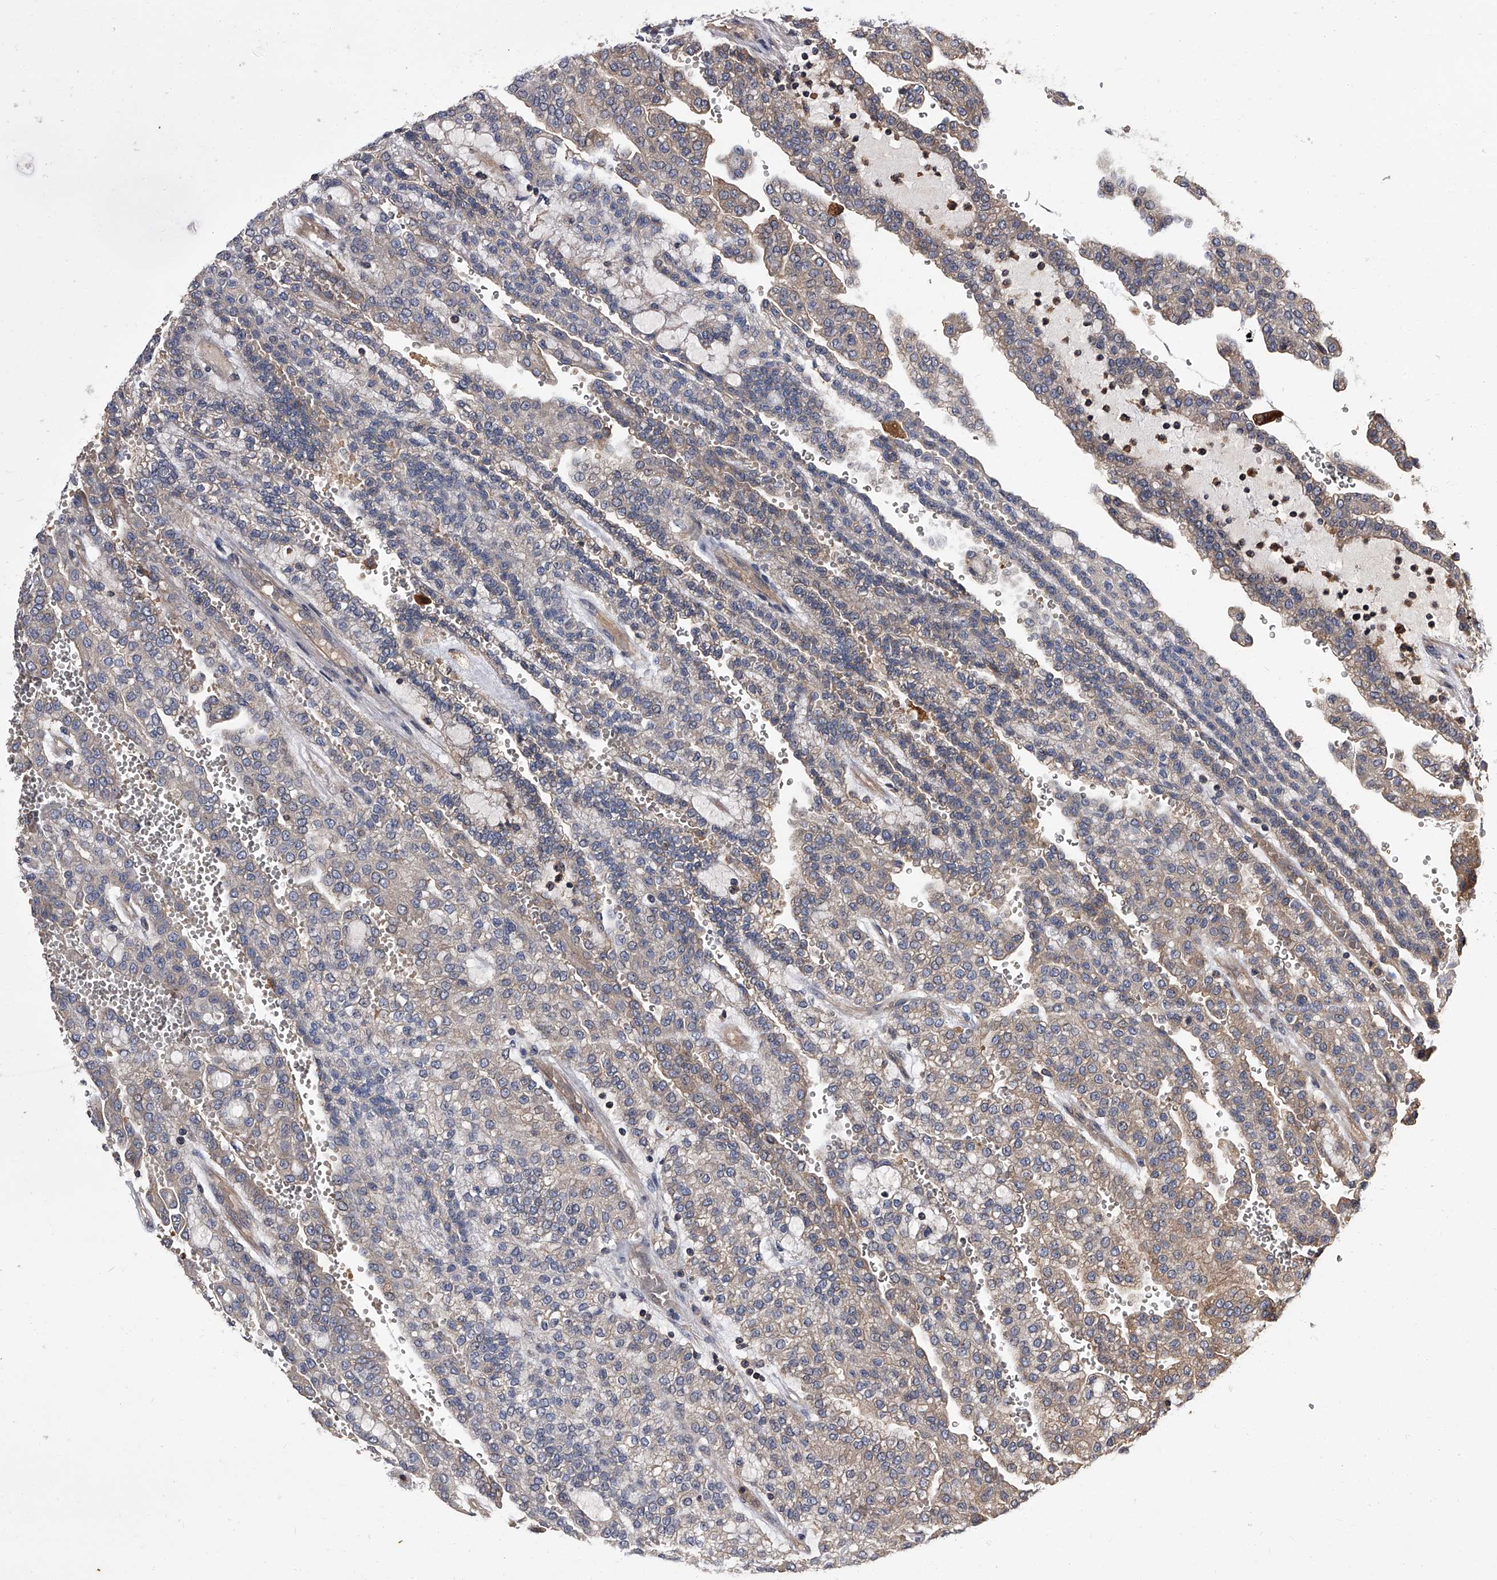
{"staining": {"intensity": "weak", "quantity": "<25%", "location": "cytoplasmic/membranous"}, "tissue": "renal cancer", "cell_type": "Tumor cells", "image_type": "cancer", "snomed": [{"axis": "morphology", "description": "Adenocarcinoma, NOS"}, {"axis": "topography", "description": "Kidney"}], "caption": "Immunohistochemistry image of adenocarcinoma (renal) stained for a protein (brown), which reveals no expression in tumor cells. (DAB (3,3'-diaminobenzidine) immunohistochemistry visualized using brightfield microscopy, high magnification).", "gene": "STK36", "patient": {"sex": "male", "age": 63}}